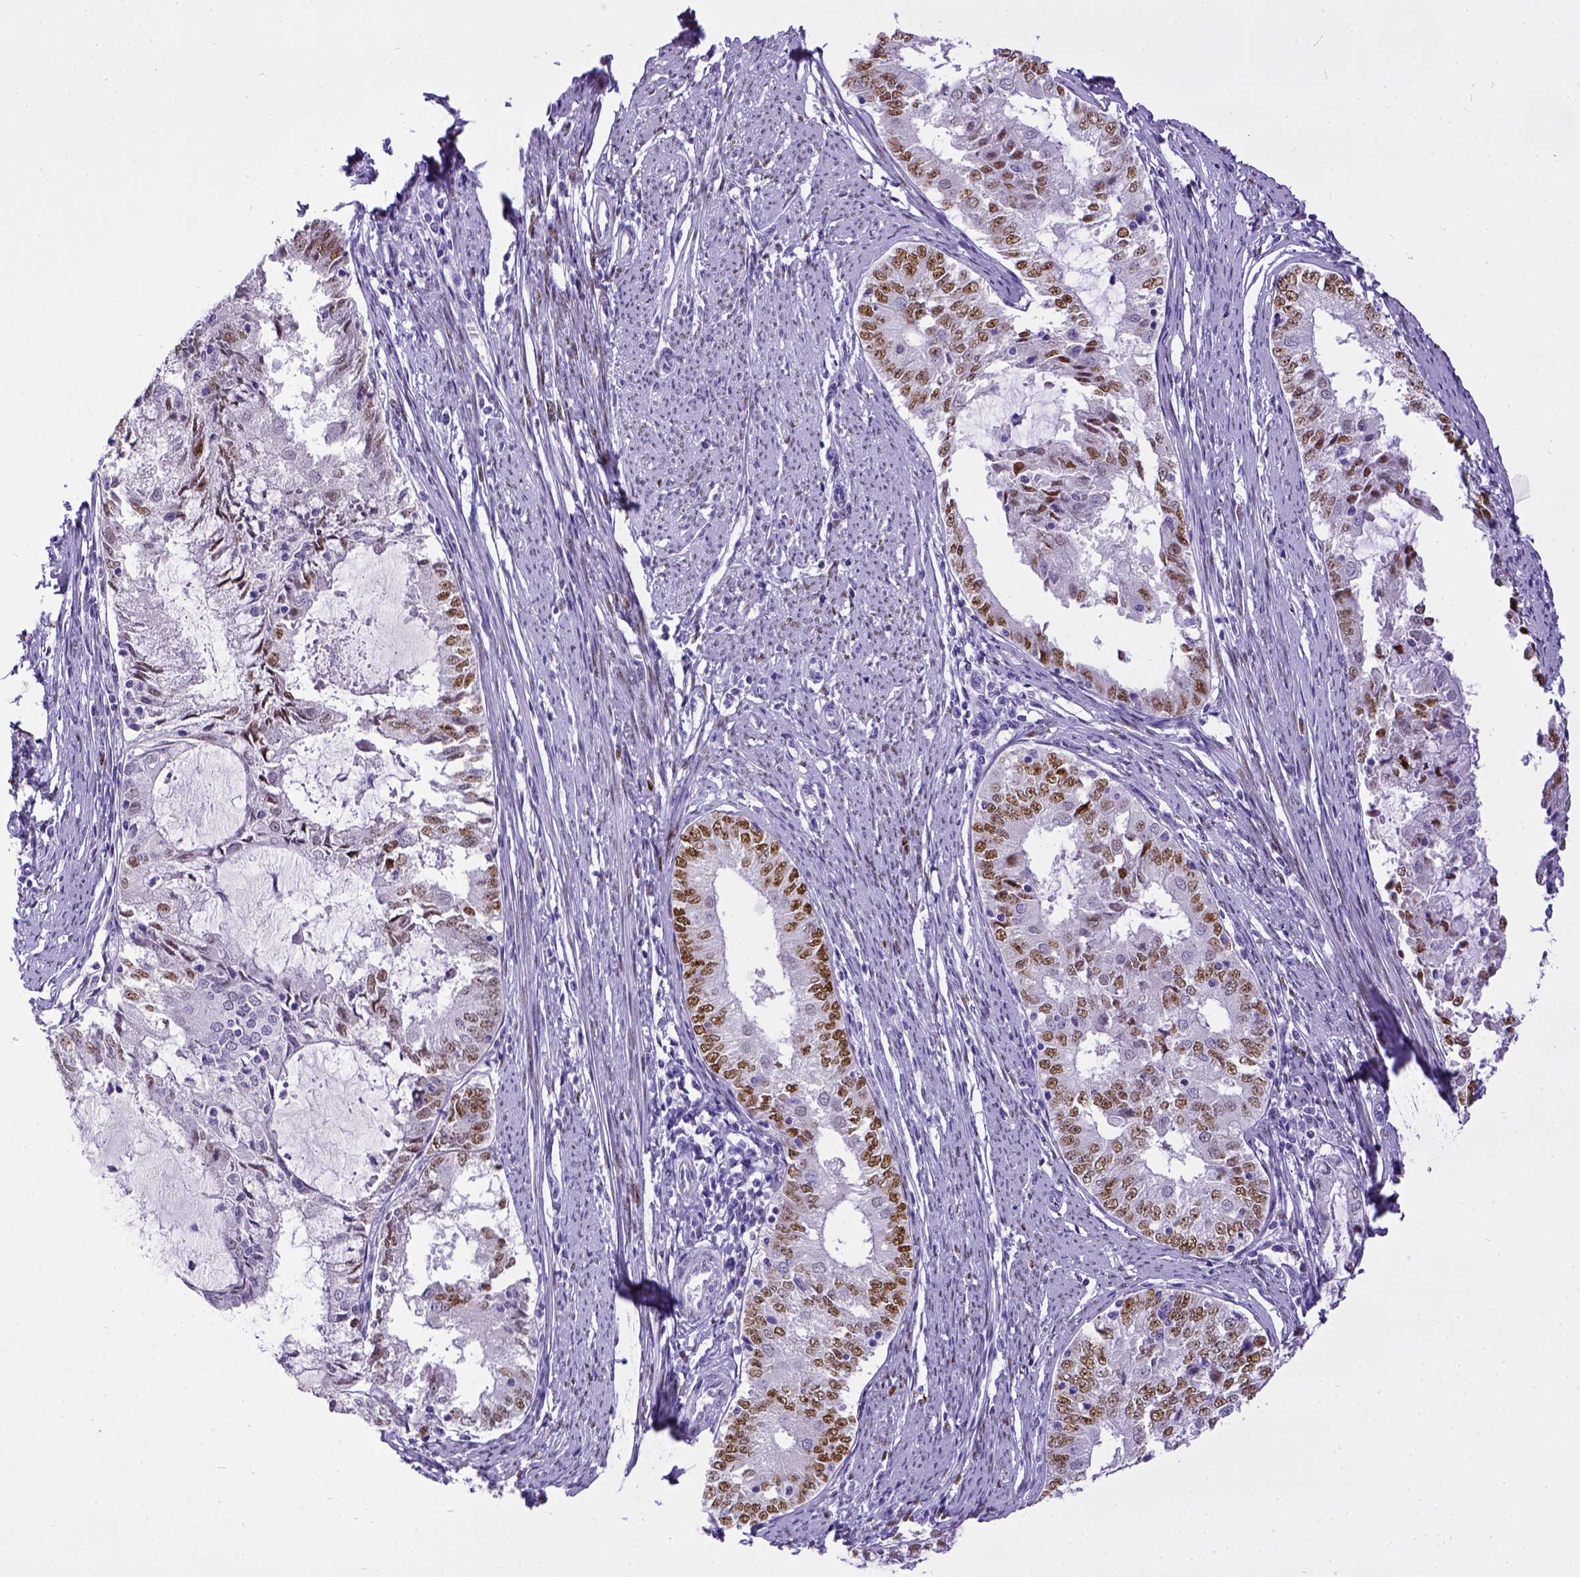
{"staining": {"intensity": "moderate", "quantity": "25%-75%", "location": "nuclear"}, "tissue": "endometrial cancer", "cell_type": "Tumor cells", "image_type": "cancer", "snomed": [{"axis": "morphology", "description": "Adenocarcinoma, NOS"}, {"axis": "topography", "description": "Endometrium"}], "caption": "This histopathology image displays immunohistochemistry staining of human endometrial cancer (adenocarcinoma), with medium moderate nuclear expression in approximately 25%-75% of tumor cells.", "gene": "ESR1", "patient": {"sex": "female", "age": 57}}